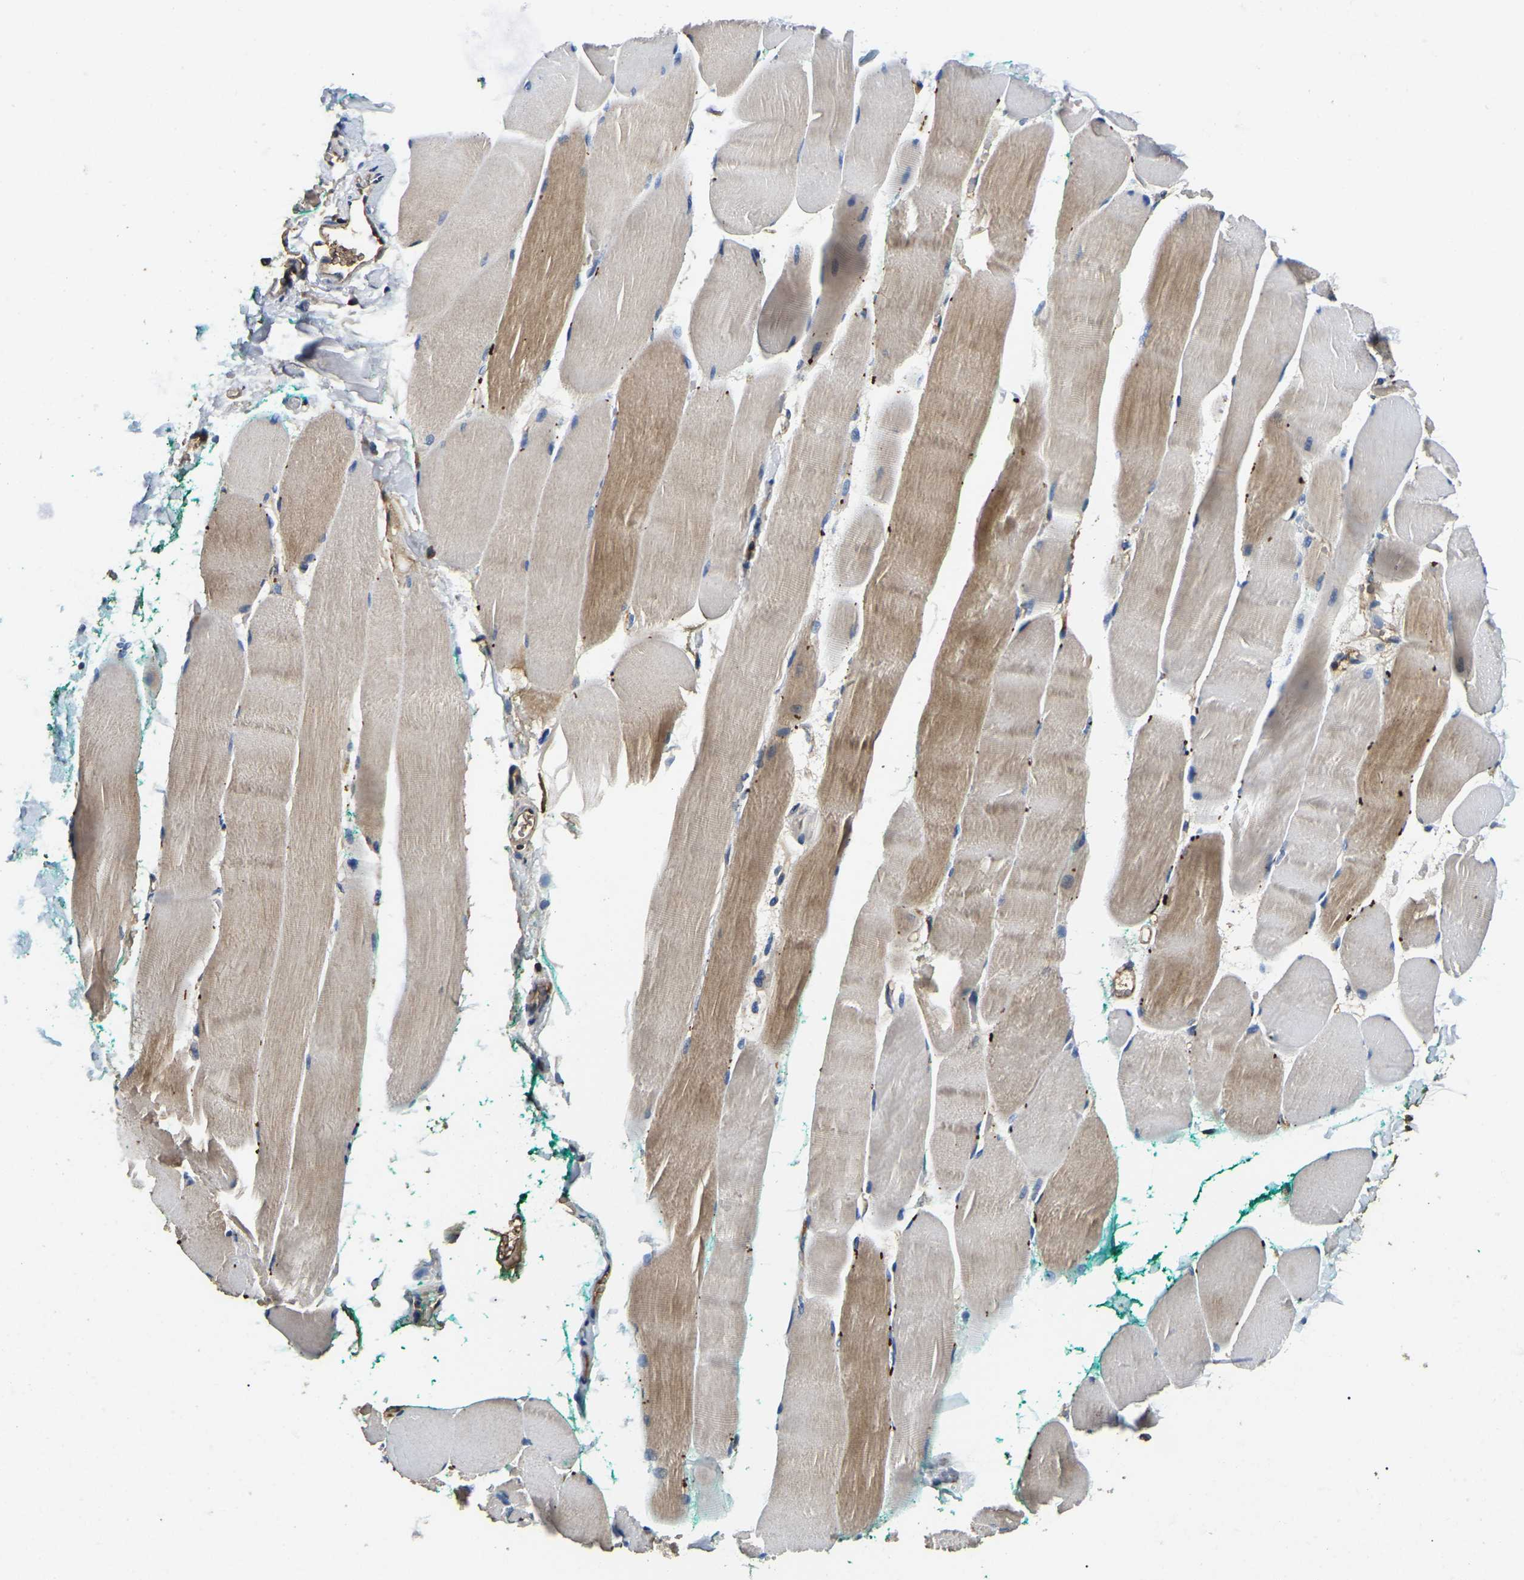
{"staining": {"intensity": "moderate", "quantity": "25%-75%", "location": "cytoplasmic/membranous"}, "tissue": "skeletal muscle", "cell_type": "Myocytes", "image_type": "normal", "snomed": [{"axis": "morphology", "description": "Normal tissue, NOS"}, {"axis": "morphology", "description": "Squamous cell carcinoma, NOS"}, {"axis": "topography", "description": "Skeletal muscle"}], "caption": "Myocytes show moderate cytoplasmic/membranous staining in approximately 25%-75% of cells in benign skeletal muscle. Immunohistochemistry (ihc) stains the protein of interest in brown and the nuclei are stained blue.", "gene": "SMPD2", "patient": {"sex": "male", "age": 51}}